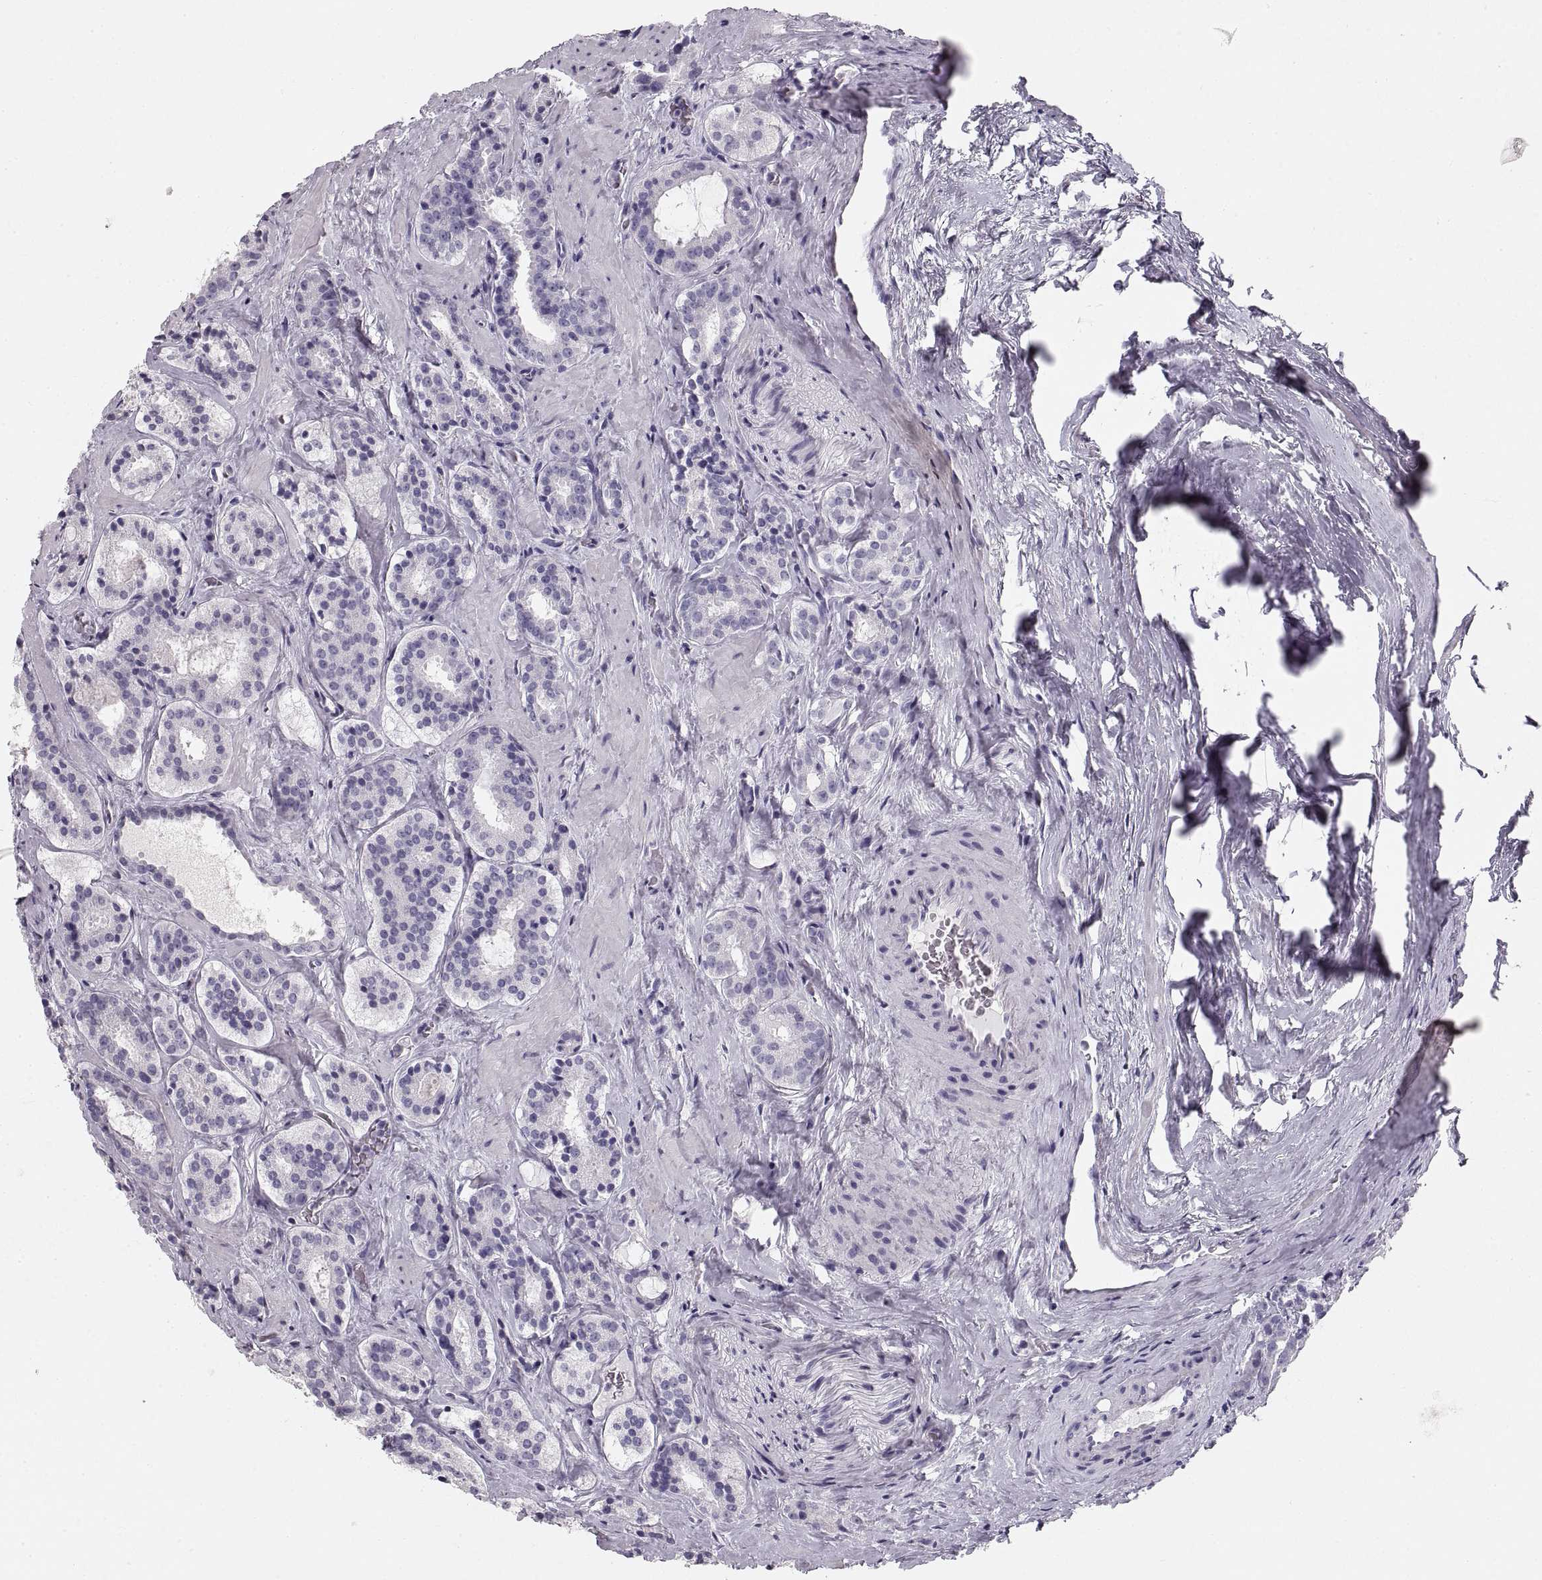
{"staining": {"intensity": "negative", "quantity": "none", "location": "none"}, "tissue": "prostate cancer", "cell_type": "Tumor cells", "image_type": "cancer", "snomed": [{"axis": "morphology", "description": "Adenocarcinoma, NOS"}, {"axis": "morphology", "description": "Adenocarcinoma, High grade"}, {"axis": "topography", "description": "Prostate"}], "caption": "Tumor cells are negative for protein expression in human adenocarcinoma (prostate).", "gene": "CRYAA", "patient": {"sex": "male", "age": 62}}